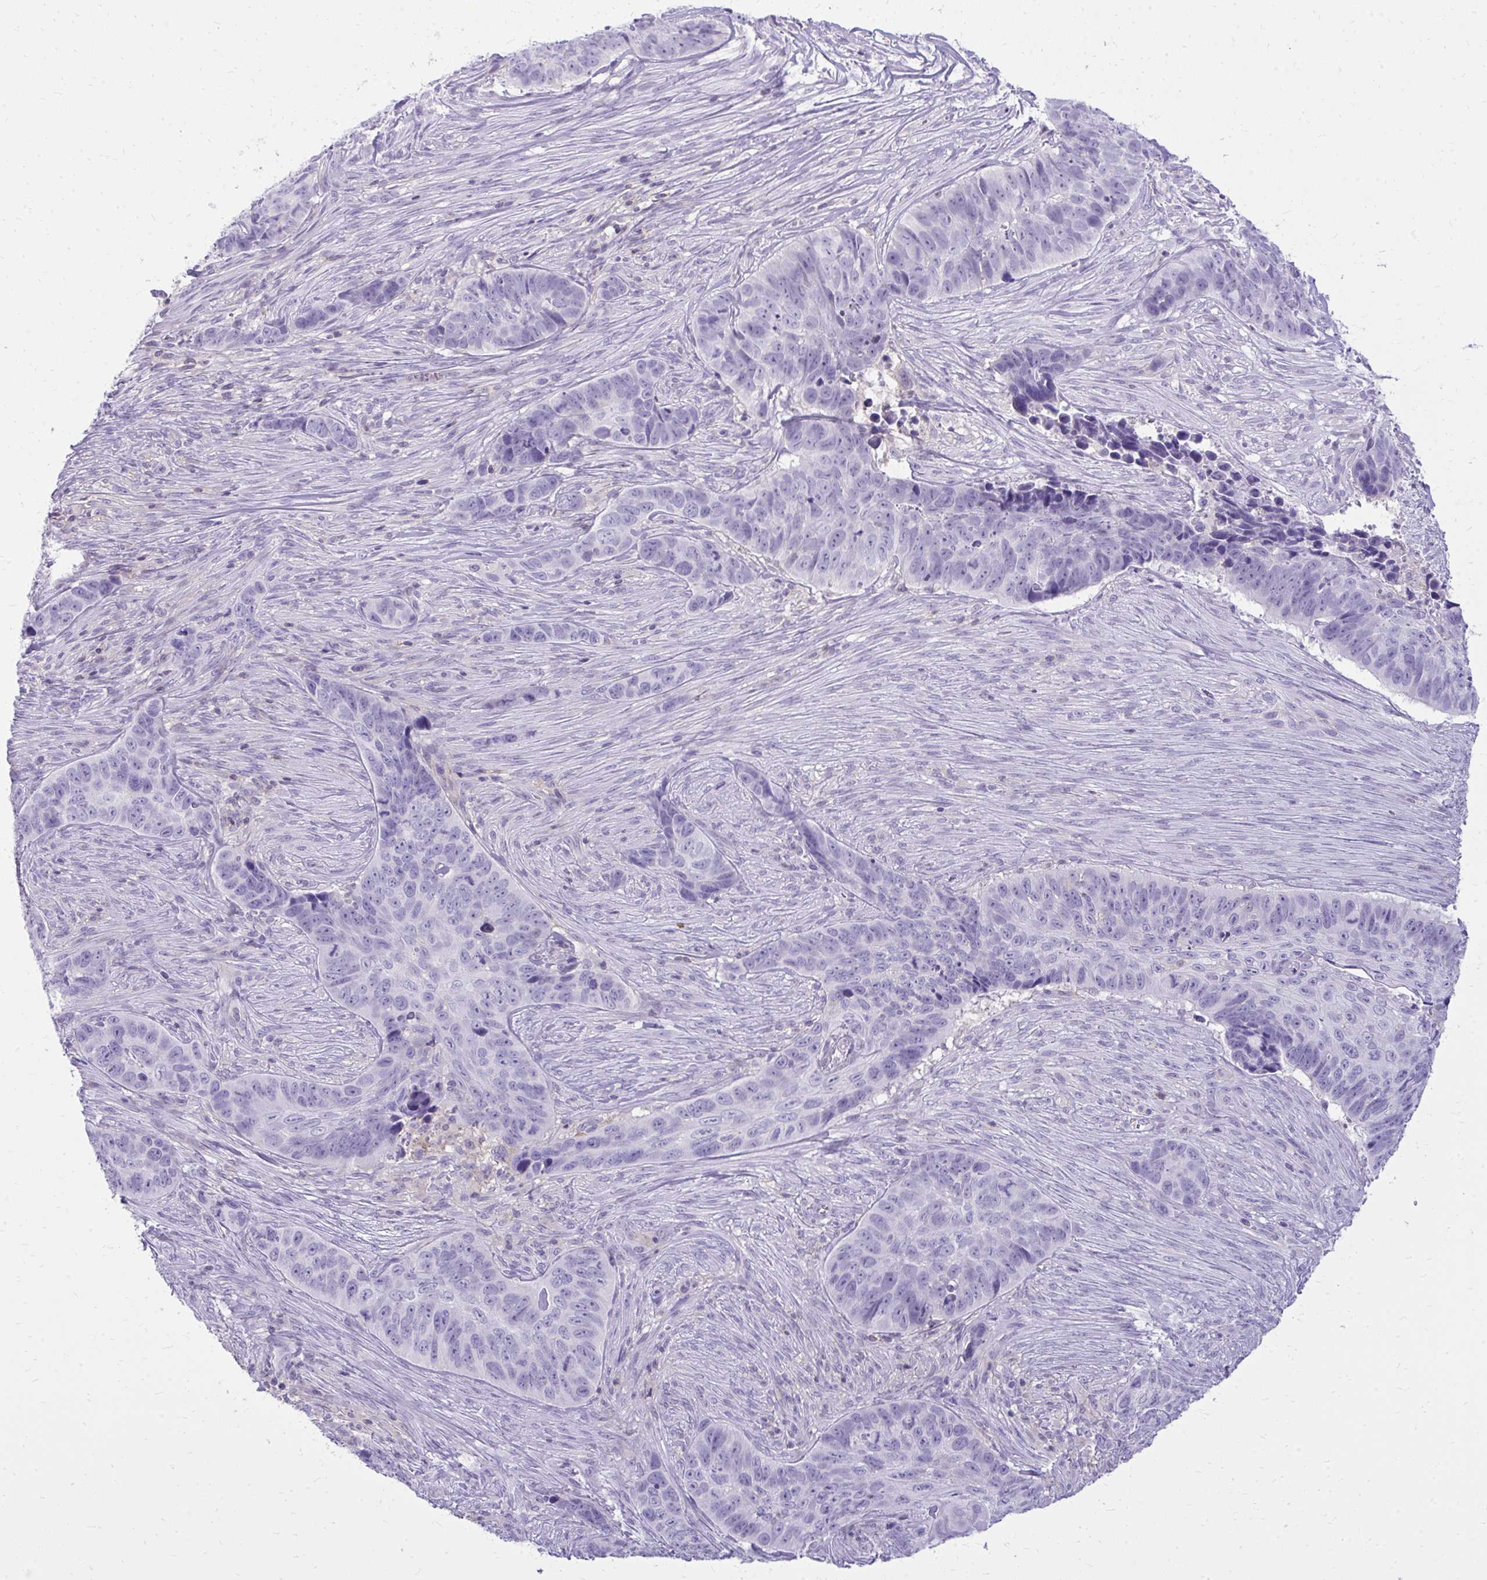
{"staining": {"intensity": "negative", "quantity": "none", "location": "none"}, "tissue": "skin cancer", "cell_type": "Tumor cells", "image_type": "cancer", "snomed": [{"axis": "morphology", "description": "Basal cell carcinoma"}, {"axis": "topography", "description": "Skin"}], "caption": "Immunohistochemical staining of human skin cancer shows no significant expression in tumor cells.", "gene": "GPRIN3", "patient": {"sex": "female", "age": 82}}